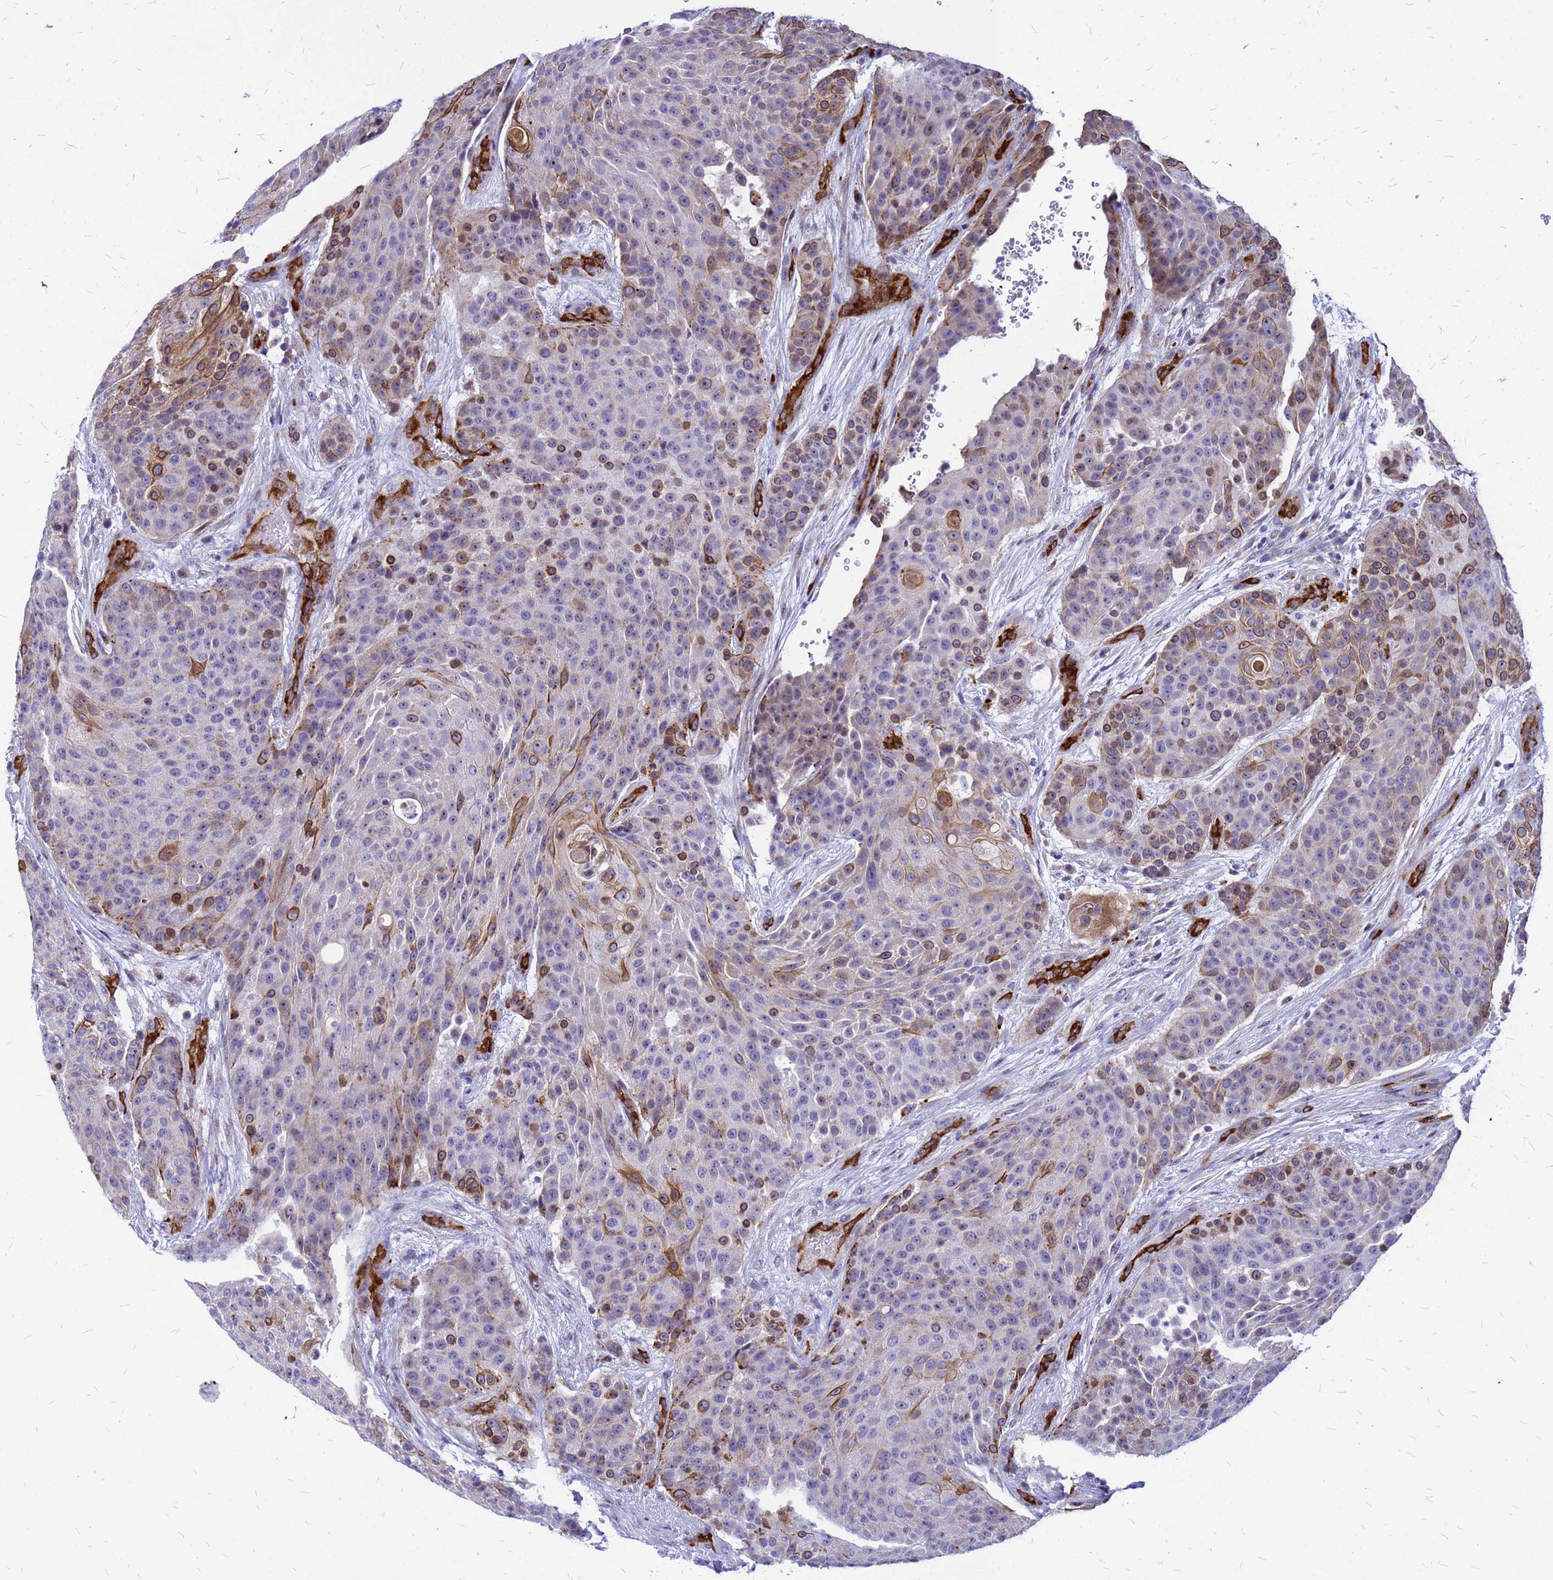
{"staining": {"intensity": "moderate", "quantity": "<25%", "location": "cytoplasmic/membranous"}, "tissue": "urothelial cancer", "cell_type": "Tumor cells", "image_type": "cancer", "snomed": [{"axis": "morphology", "description": "Urothelial carcinoma, High grade"}, {"axis": "topography", "description": "Urinary bladder"}], "caption": "Immunohistochemistry (DAB) staining of urothelial carcinoma (high-grade) displays moderate cytoplasmic/membranous protein staining in approximately <25% of tumor cells.", "gene": "NOSTRIN", "patient": {"sex": "female", "age": 63}}